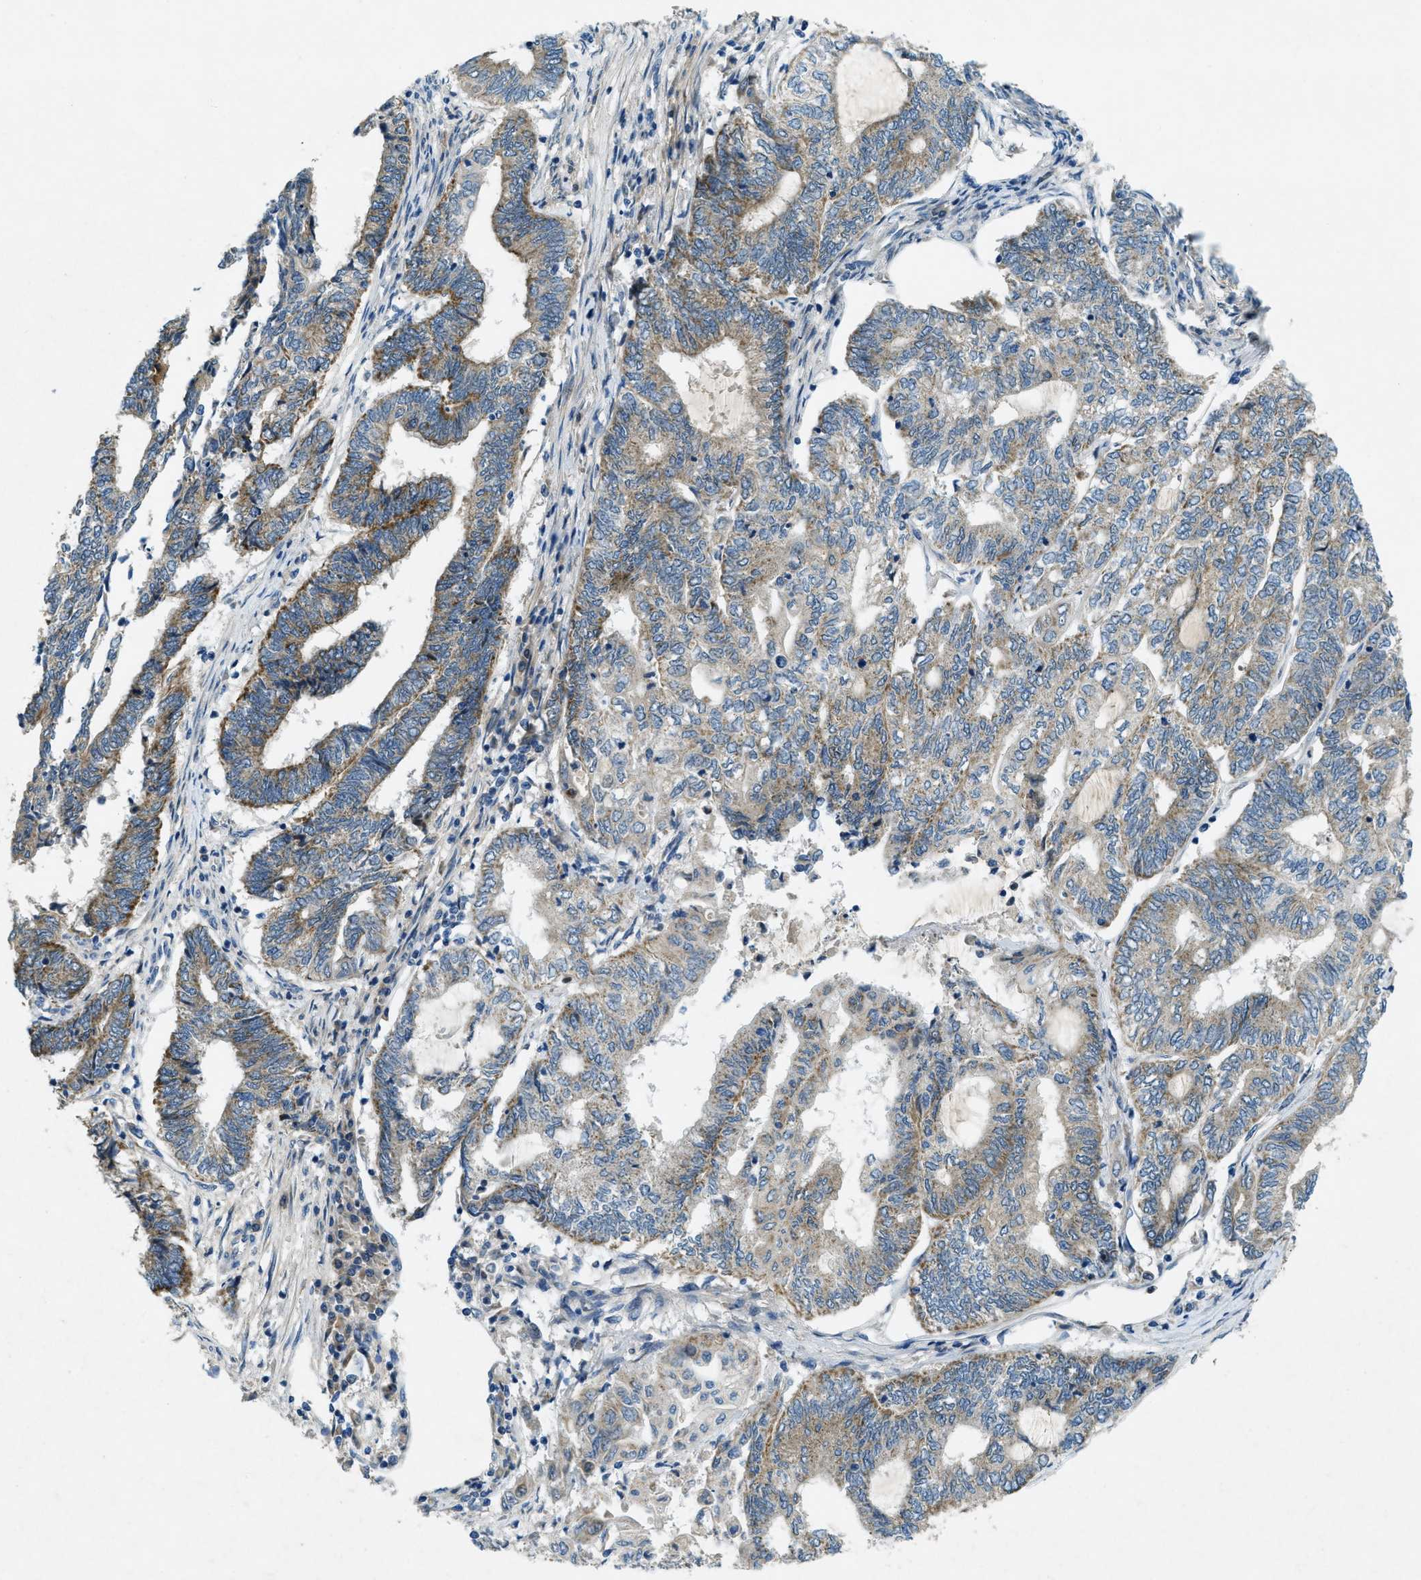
{"staining": {"intensity": "moderate", "quantity": ">75%", "location": "cytoplasmic/membranous"}, "tissue": "endometrial cancer", "cell_type": "Tumor cells", "image_type": "cancer", "snomed": [{"axis": "morphology", "description": "Adenocarcinoma, NOS"}, {"axis": "topography", "description": "Uterus"}, {"axis": "topography", "description": "Endometrium"}], "caption": "Immunohistochemical staining of human endometrial cancer exhibits moderate cytoplasmic/membranous protein expression in about >75% of tumor cells.", "gene": "SNX14", "patient": {"sex": "female", "age": 70}}